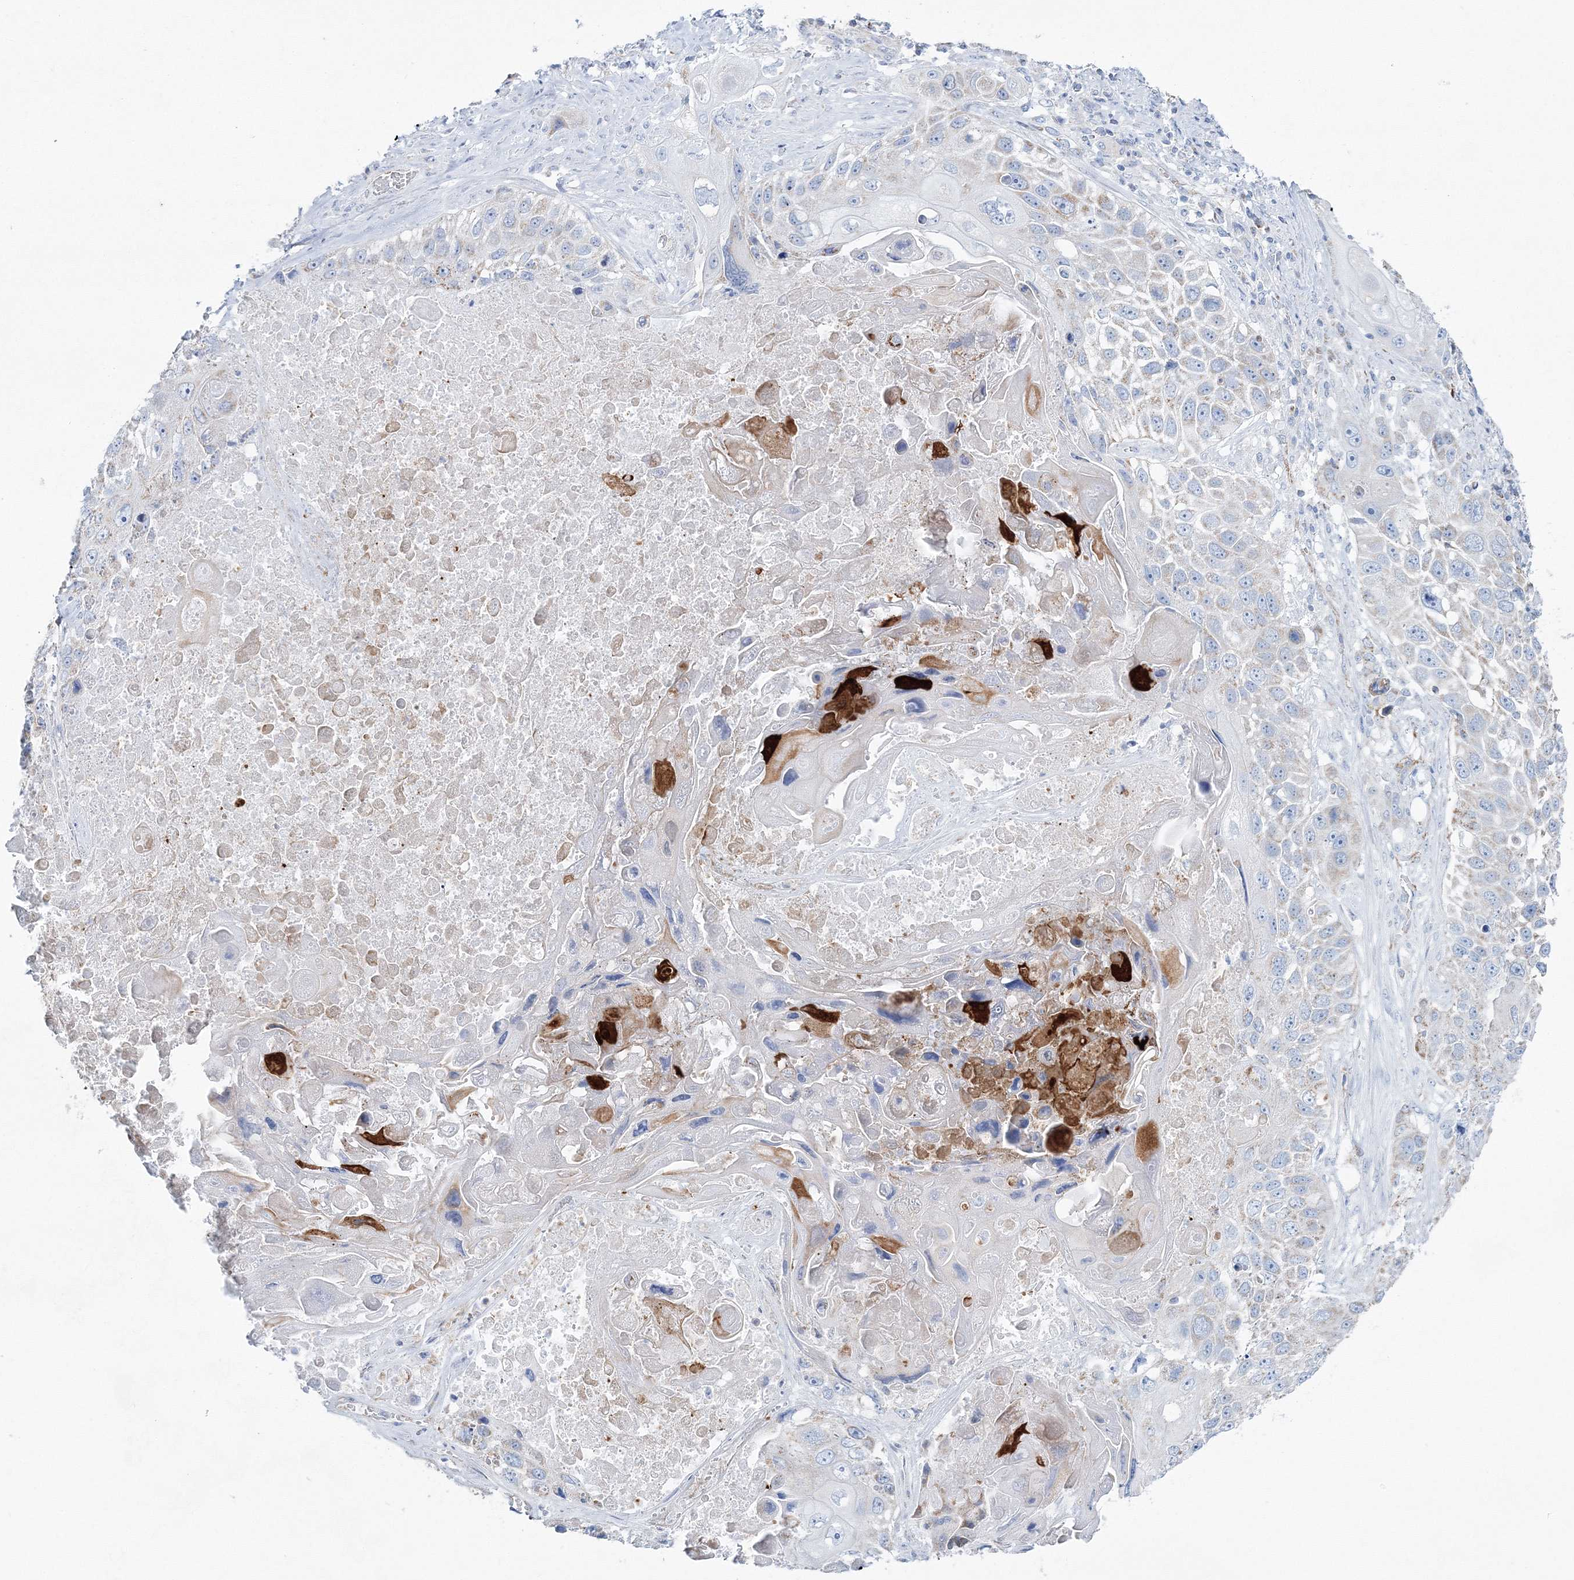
{"staining": {"intensity": "negative", "quantity": "none", "location": "none"}, "tissue": "lung cancer", "cell_type": "Tumor cells", "image_type": "cancer", "snomed": [{"axis": "morphology", "description": "Squamous cell carcinoma, NOS"}, {"axis": "topography", "description": "Lung"}], "caption": "The image displays no staining of tumor cells in lung cancer. Brightfield microscopy of immunohistochemistry stained with DAB (brown) and hematoxylin (blue), captured at high magnification.", "gene": "HIBCH", "patient": {"sex": "male", "age": 61}}